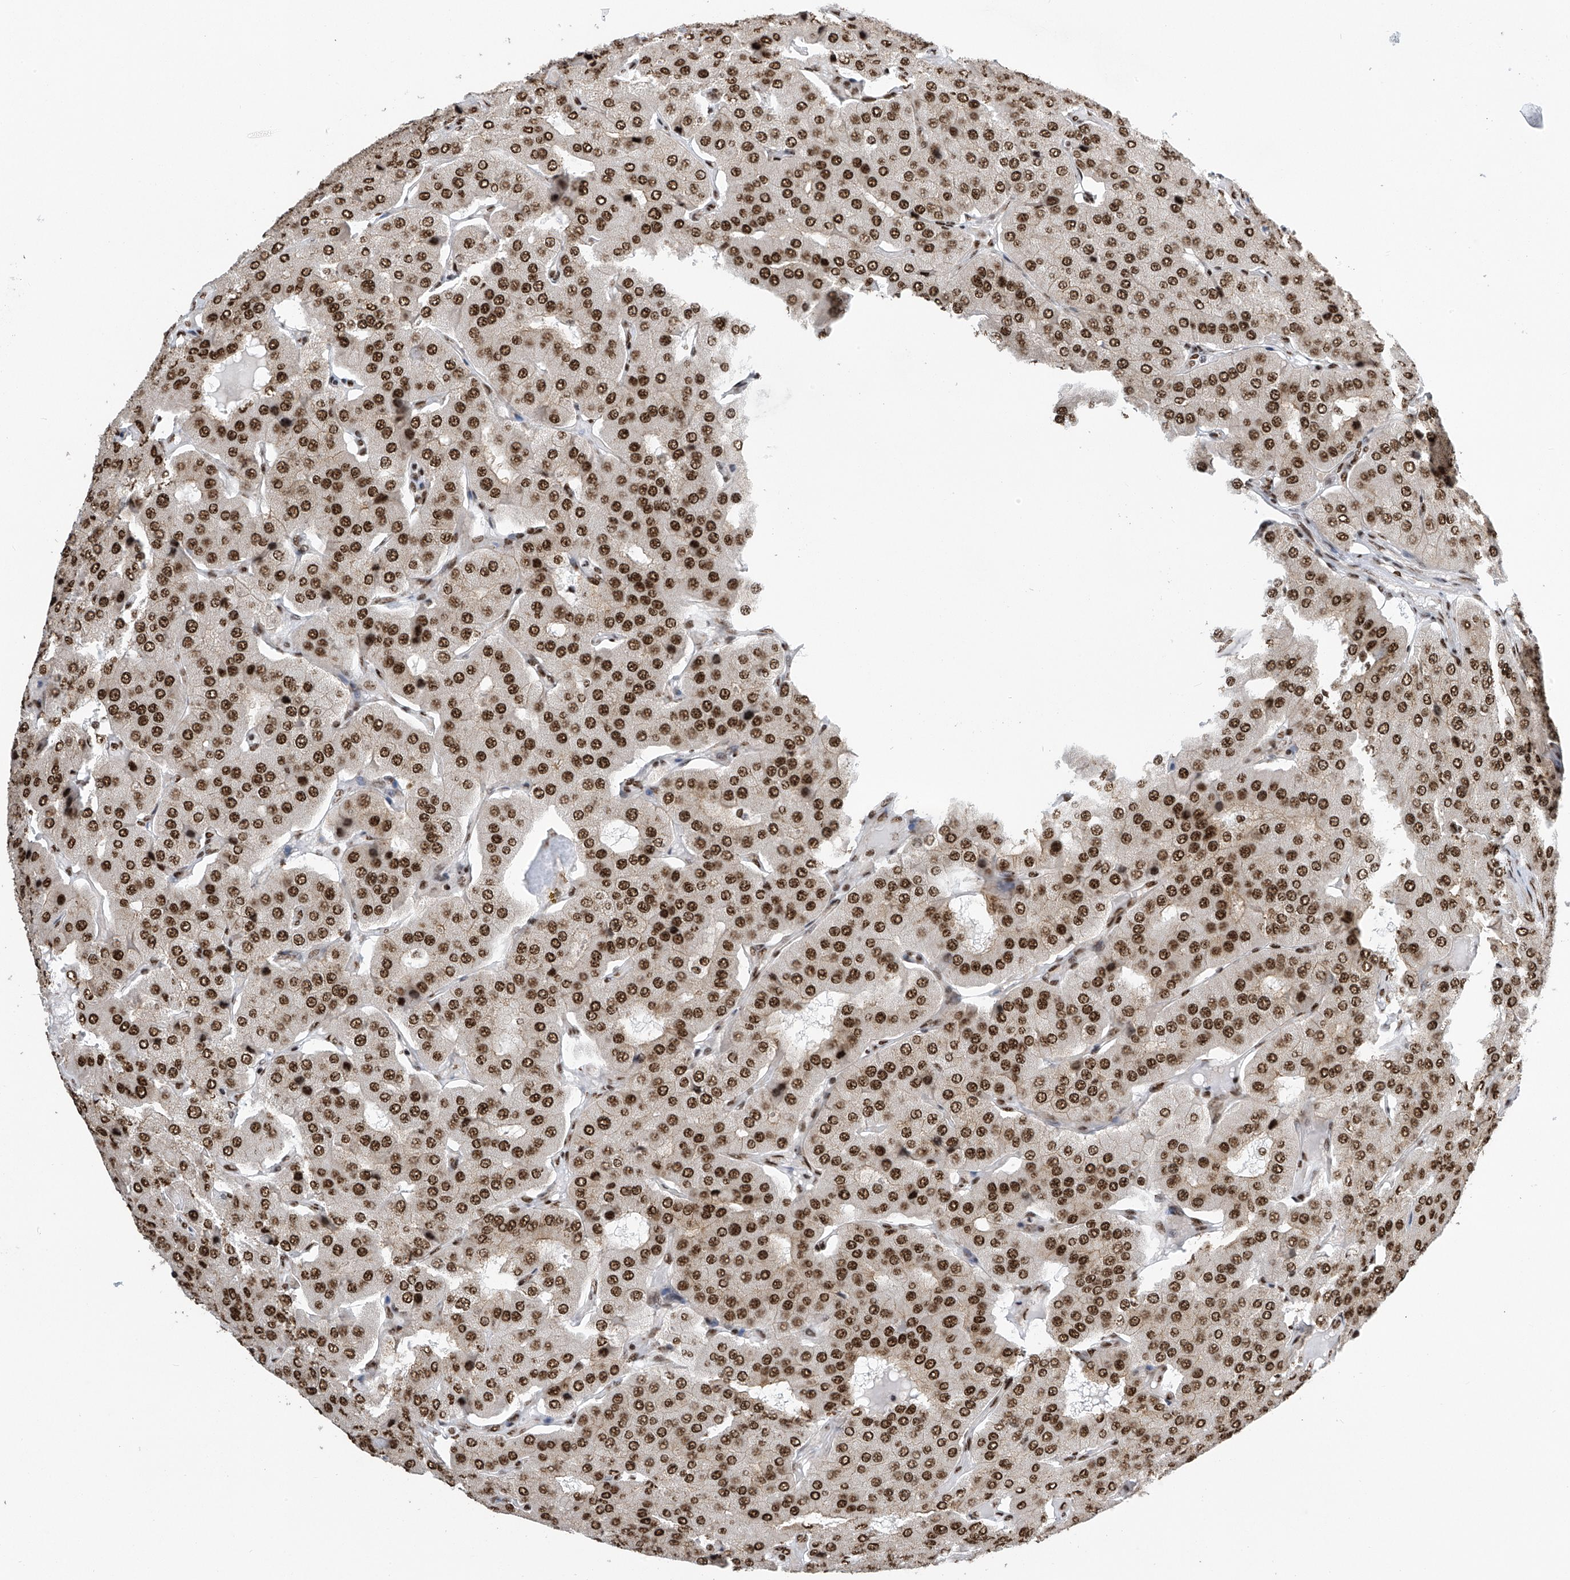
{"staining": {"intensity": "strong", "quantity": ">75%", "location": "nuclear"}, "tissue": "parathyroid gland", "cell_type": "Glandular cells", "image_type": "normal", "snomed": [{"axis": "morphology", "description": "Normal tissue, NOS"}, {"axis": "morphology", "description": "Adenoma, NOS"}, {"axis": "topography", "description": "Parathyroid gland"}], "caption": "Glandular cells demonstrate high levels of strong nuclear staining in approximately >75% of cells in benign human parathyroid gland.", "gene": "APLF", "patient": {"sex": "female", "age": 86}}